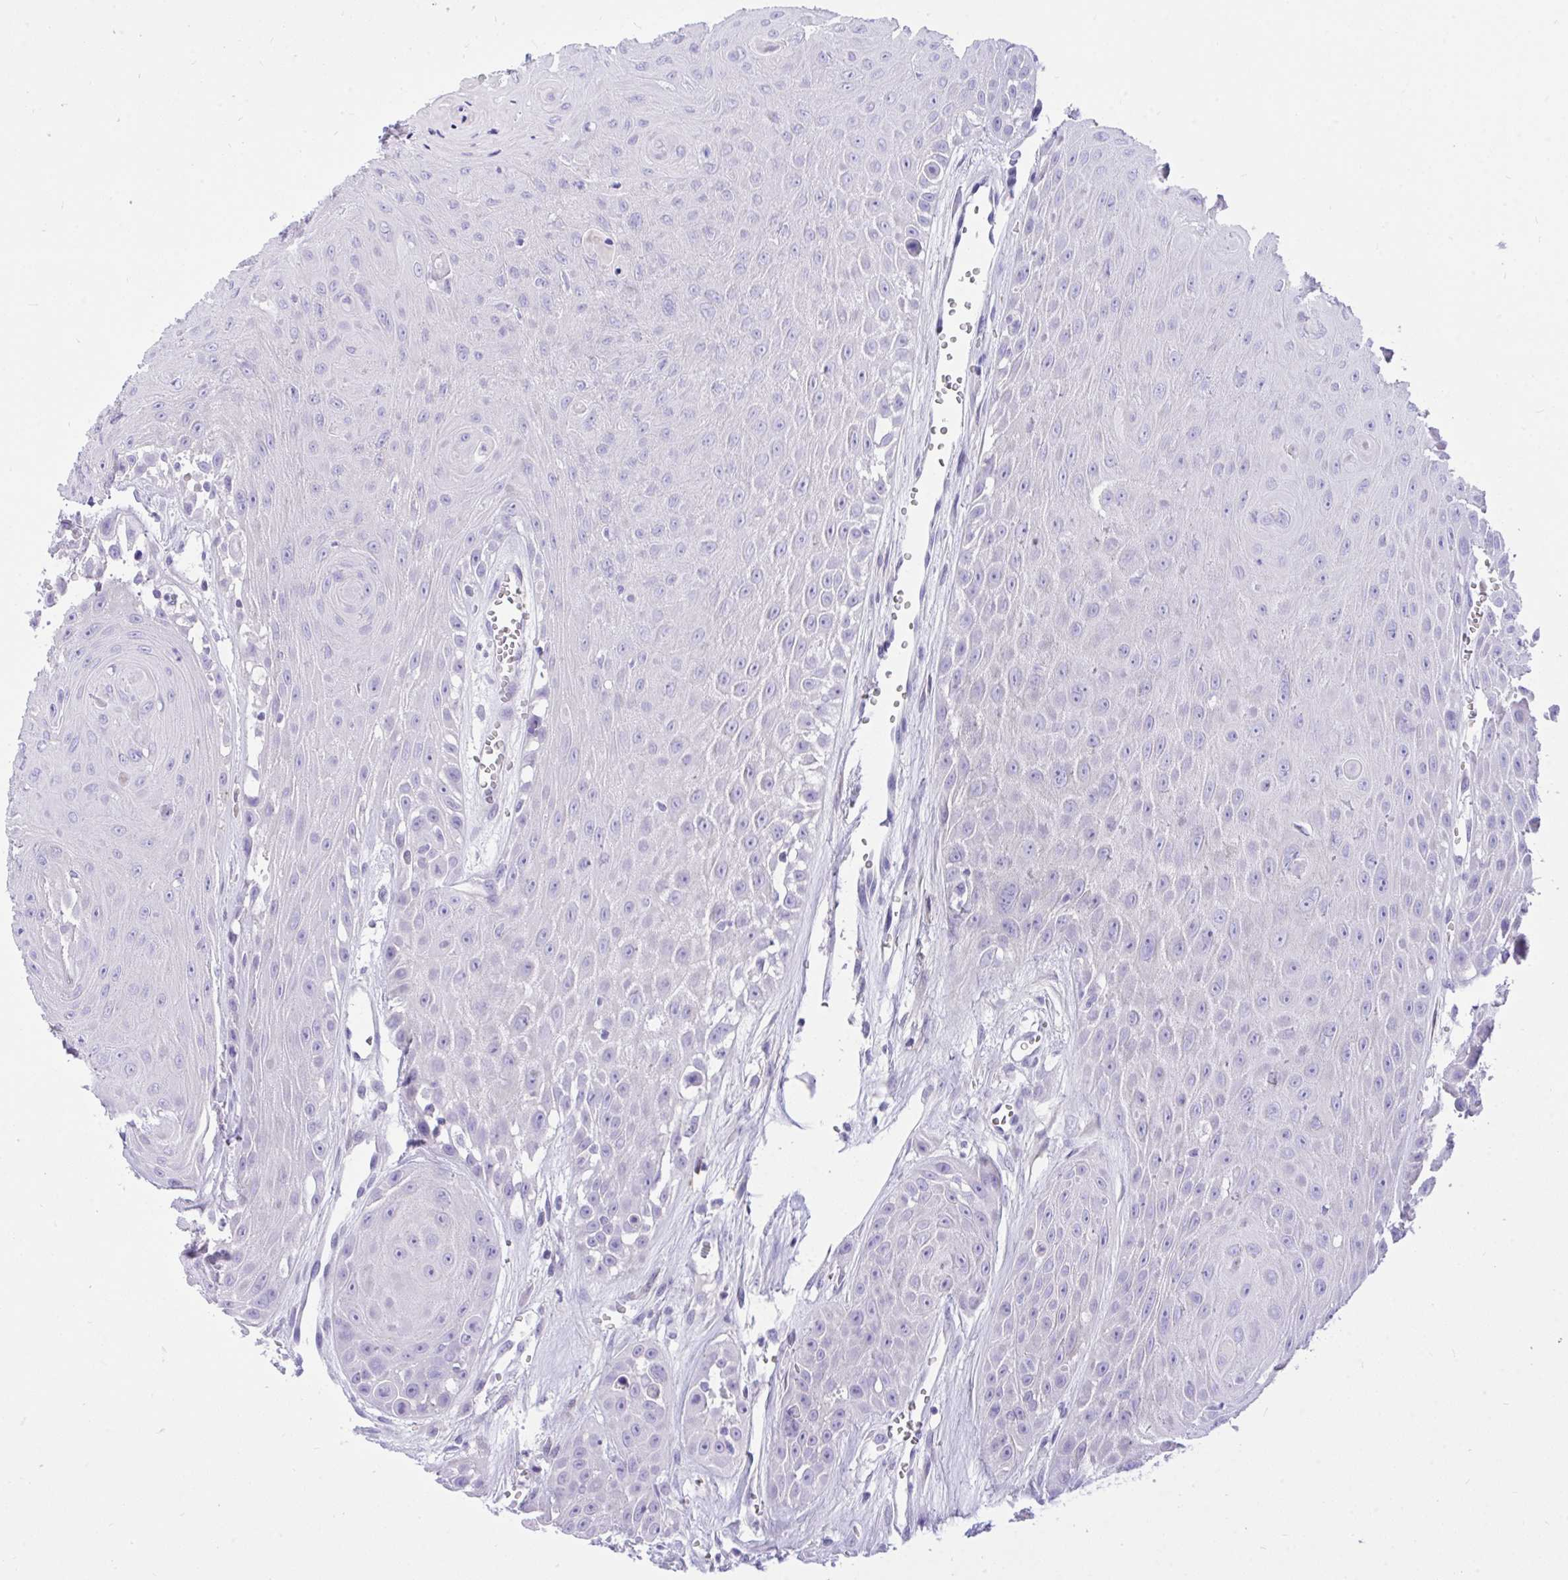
{"staining": {"intensity": "negative", "quantity": "none", "location": "none"}, "tissue": "head and neck cancer", "cell_type": "Tumor cells", "image_type": "cancer", "snomed": [{"axis": "morphology", "description": "Squamous cell carcinoma, NOS"}, {"axis": "topography", "description": "Oral tissue"}, {"axis": "topography", "description": "Head-Neck"}], "caption": "DAB (3,3'-diaminobenzidine) immunohistochemical staining of squamous cell carcinoma (head and neck) exhibits no significant staining in tumor cells.", "gene": "TLN2", "patient": {"sex": "male", "age": 81}}